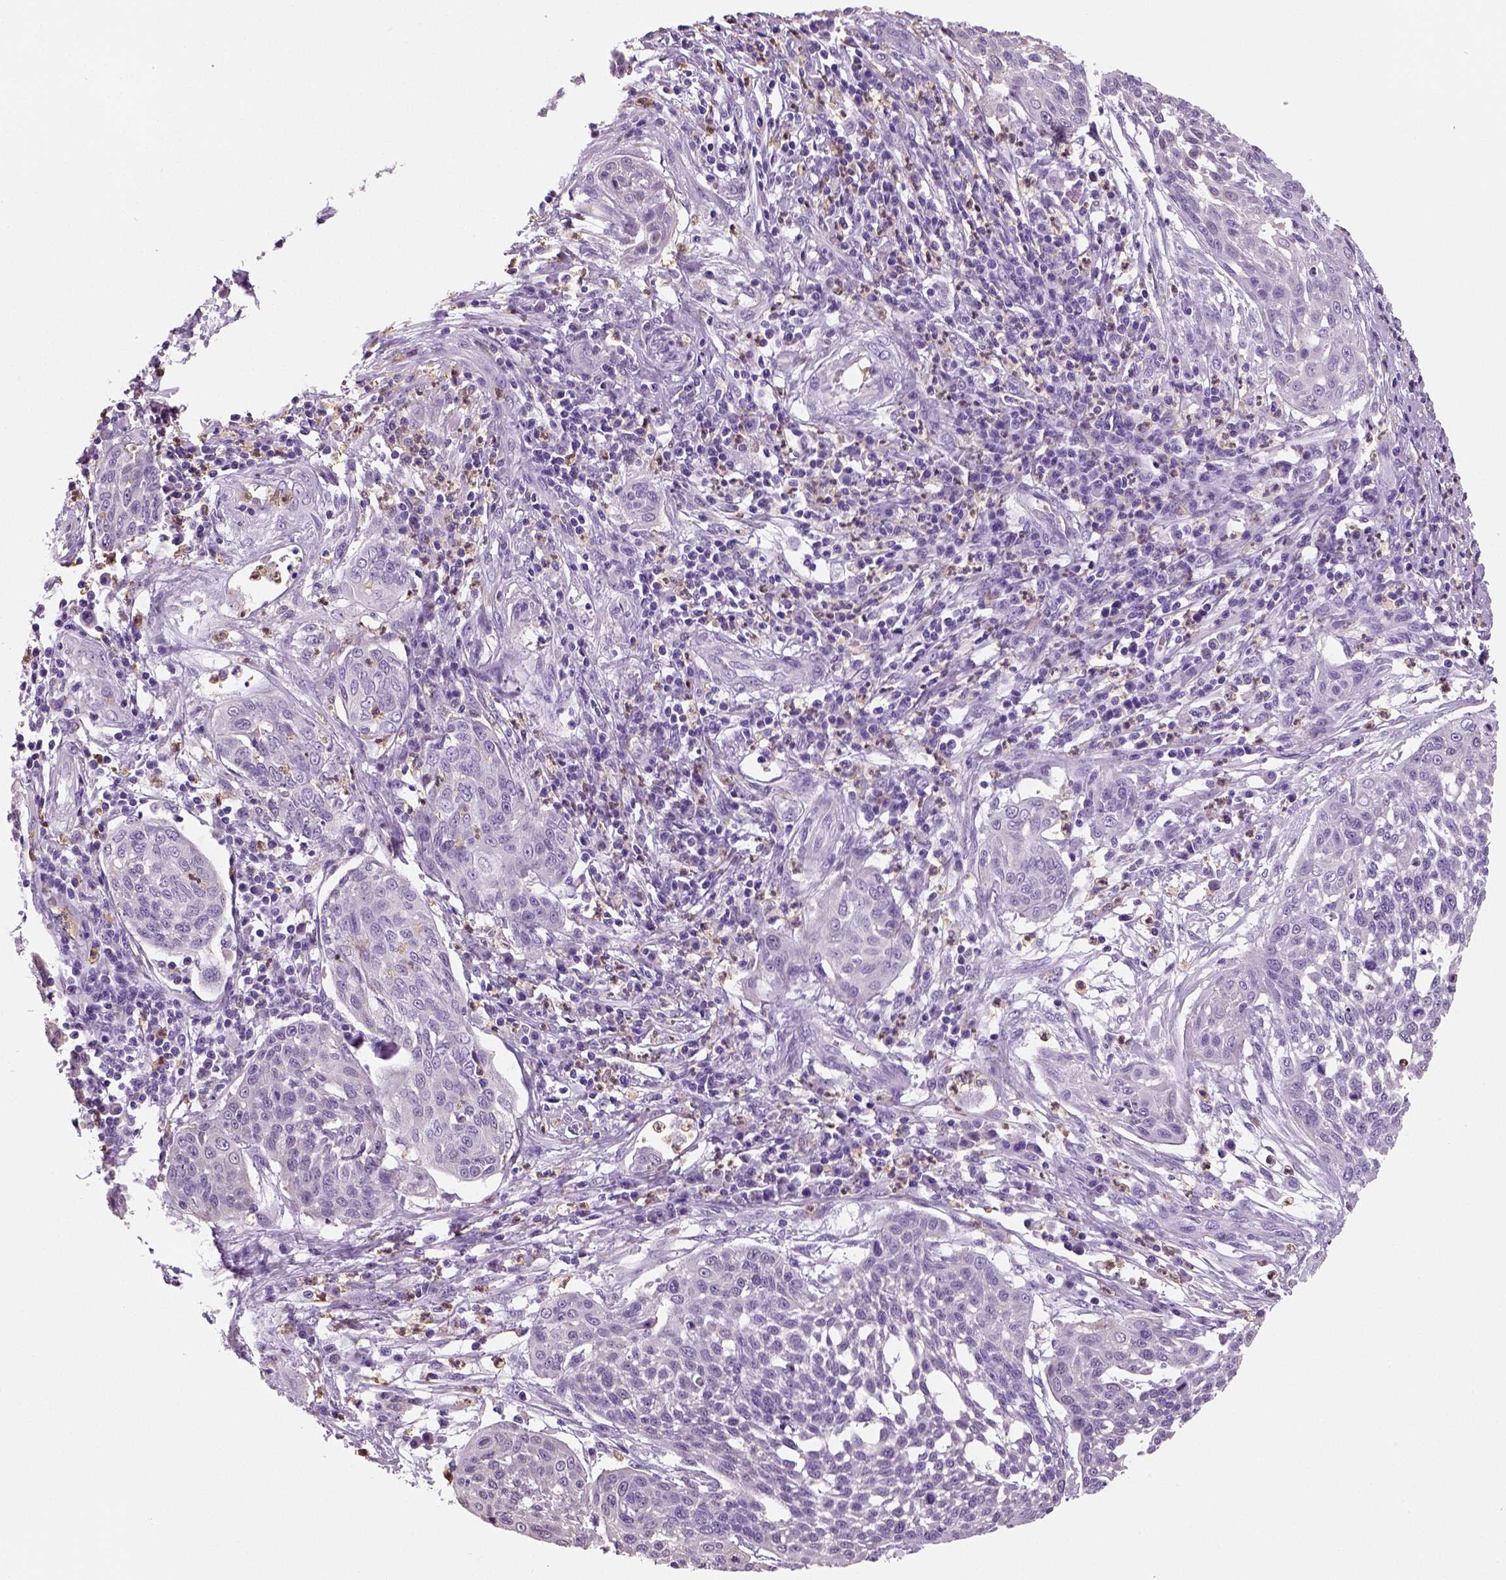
{"staining": {"intensity": "negative", "quantity": "none", "location": "none"}, "tissue": "cervical cancer", "cell_type": "Tumor cells", "image_type": "cancer", "snomed": [{"axis": "morphology", "description": "Squamous cell carcinoma, NOS"}, {"axis": "topography", "description": "Cervix"}], "caption": "An immunohistochemistry (IHC) micrograph of cervical cancer is shown. There is no staining in tumor cells of cervical cancer. (DAB immunohistochemistry with hematoxylin counter stain).", "gene": "NECAB2", "patient": {"sex": "female", "age": 34}}